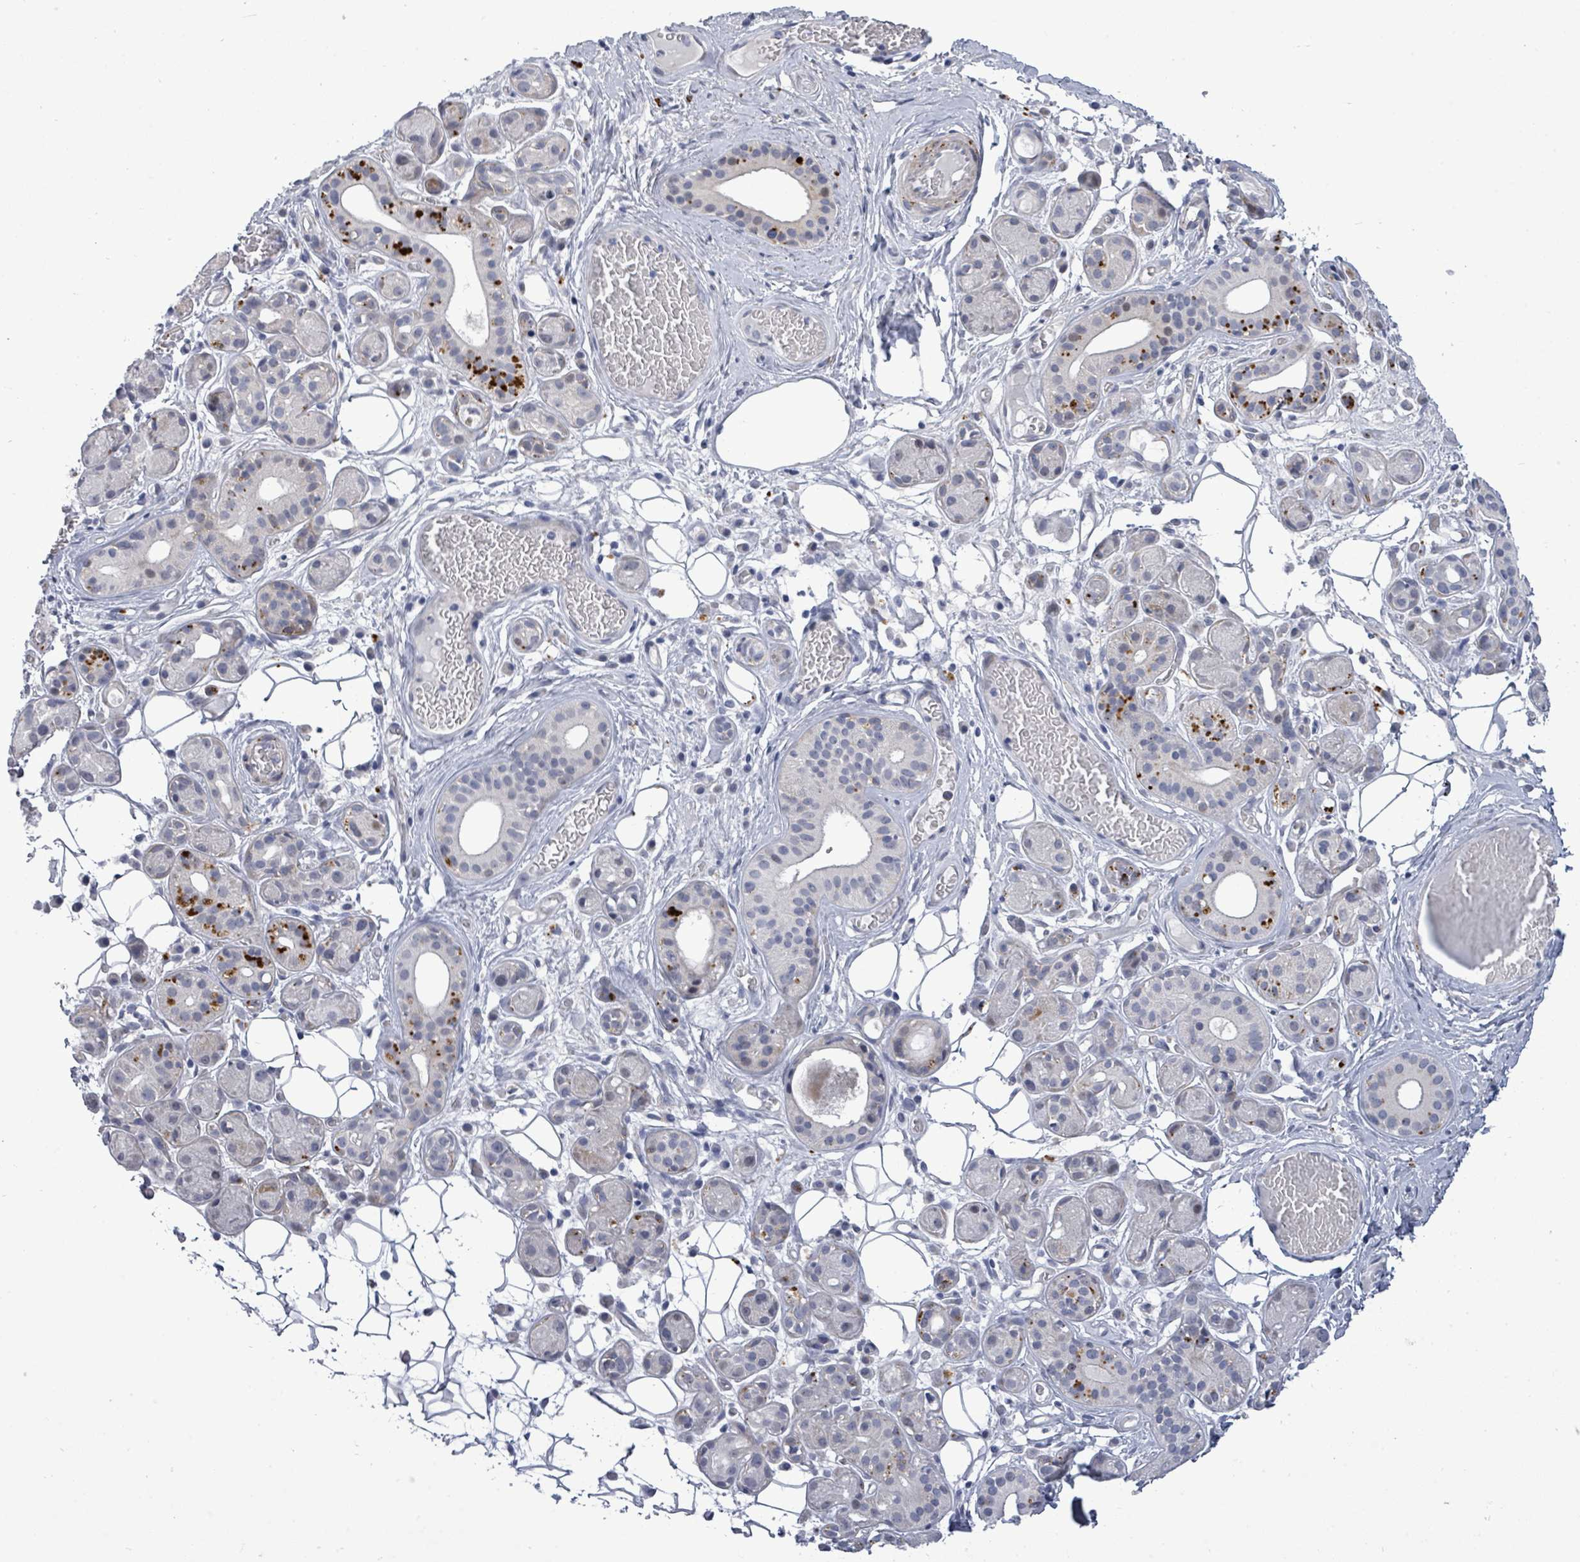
{"staining": {"intensity": "negative", "quantity": "none", "location": "none"}, "tissue": "salivary gland", "cell_type": "Glandular cells", "image_type": "normal", "snomed": [{"axis": "morphology", "description": "Normal tissue, NOS"}, {"axis": "topography", "description": "Salivary gland"}], "caption": "Photomicrograph shows no protein staining in glandular cells of unremarkable salivary gland.", "gene": "CT45A10", "patient": {"sex": "male", "age": 82}}